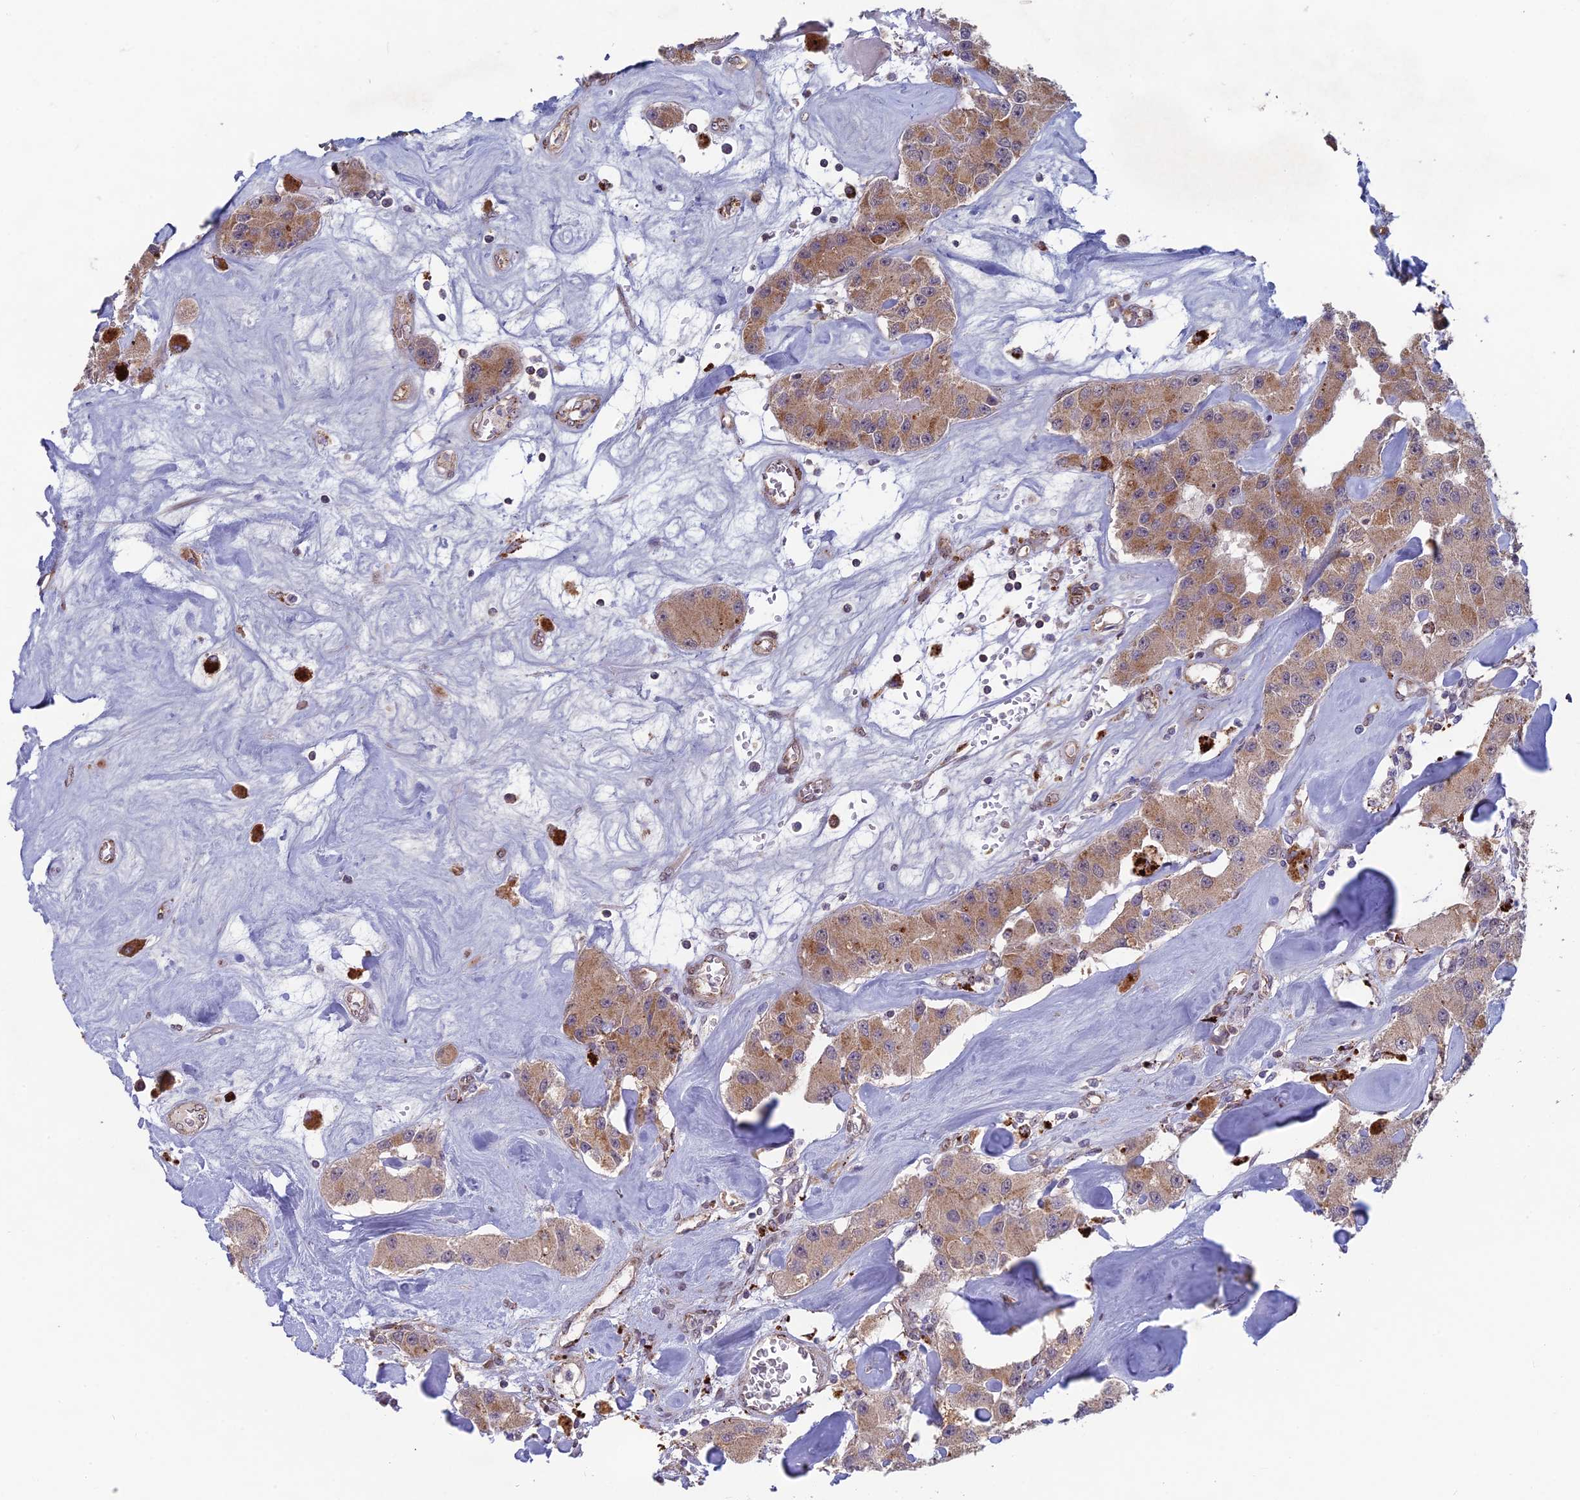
{"staining": {"intensity": "moderate", "quantity": ">75%", "location": "cytoplasmic/membranous"}, "tissue": "carcinoid", "cell_type": "Tumor cells", "image_type": "cancer", "snomed": [{"axis": "morphology", "description": "Carcinoid, malignant, NOS"}, {"axis": "topography", "description": "Pancreas"}], "caption": "A brown stain highlights moderate cytoplasmic/membranous expression of a protein in carcinoid tumor cells. (Stains: DAB in brown, nuclei in blue, Microscopy: brightfield microscopy at high magnification).", "gene": "FOXS1", "patient": {"sex": "male", "age": 41}}